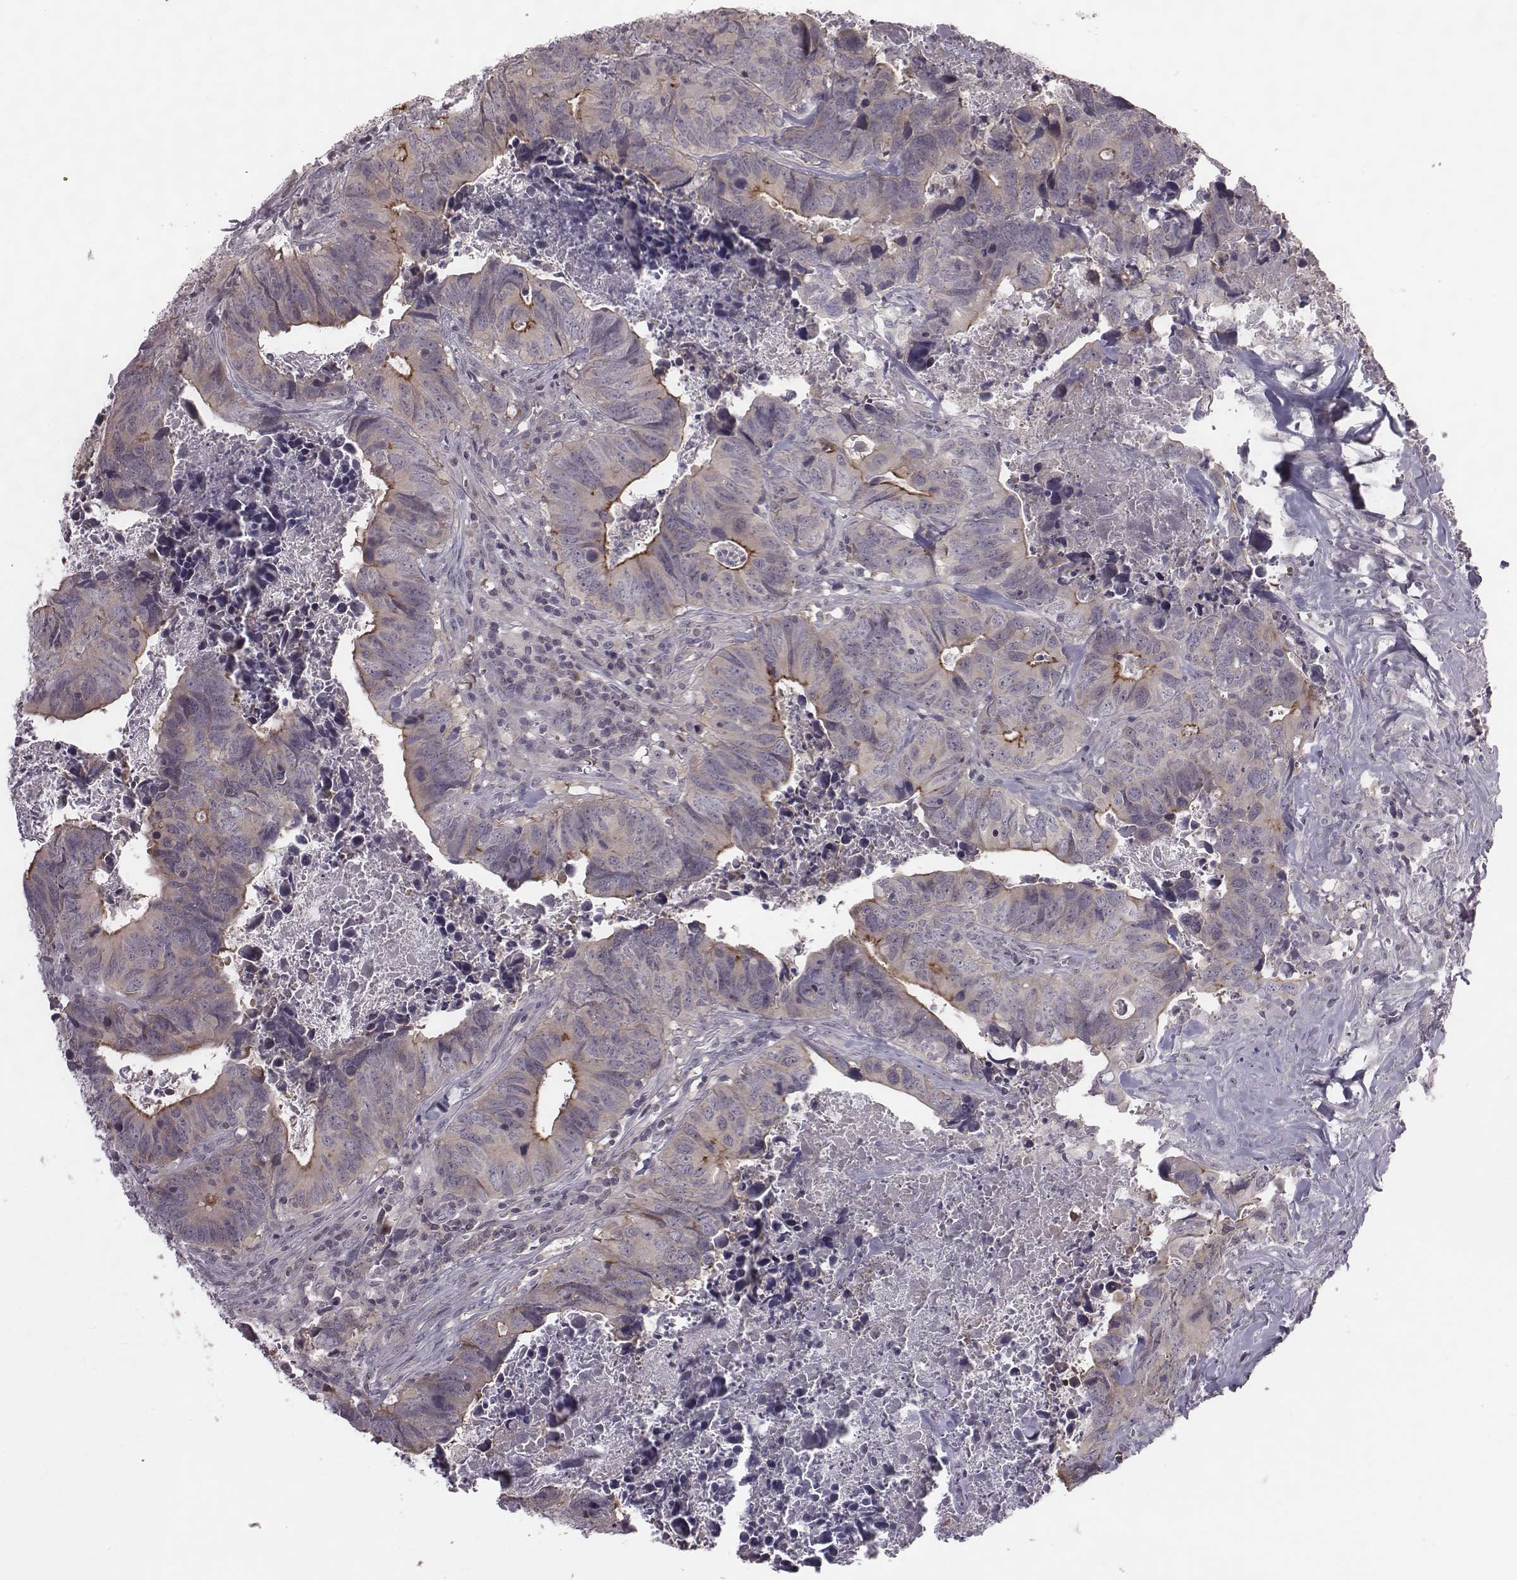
{"staining": {"intensity": "strong", "quantity": "<25%", "location": "cytoplasmic/membranous"}, "tissue": "colorectal cancer", "cell_type": "Tumor cells", "image_type": "cancer", "snomed": [{"axis": "morphology", "description": "Adenocarcinoma, NOS"}, {"axis": "topography", "description": "Colon"}], "caption": "A brown stain shows strong cytoplasmic/membranous positivity of a protein in human colorectal cancer (adenocarcinoma) tumor cells.", "gene": "BICDL1", "patient": {"sex": "female", "age": 82}}